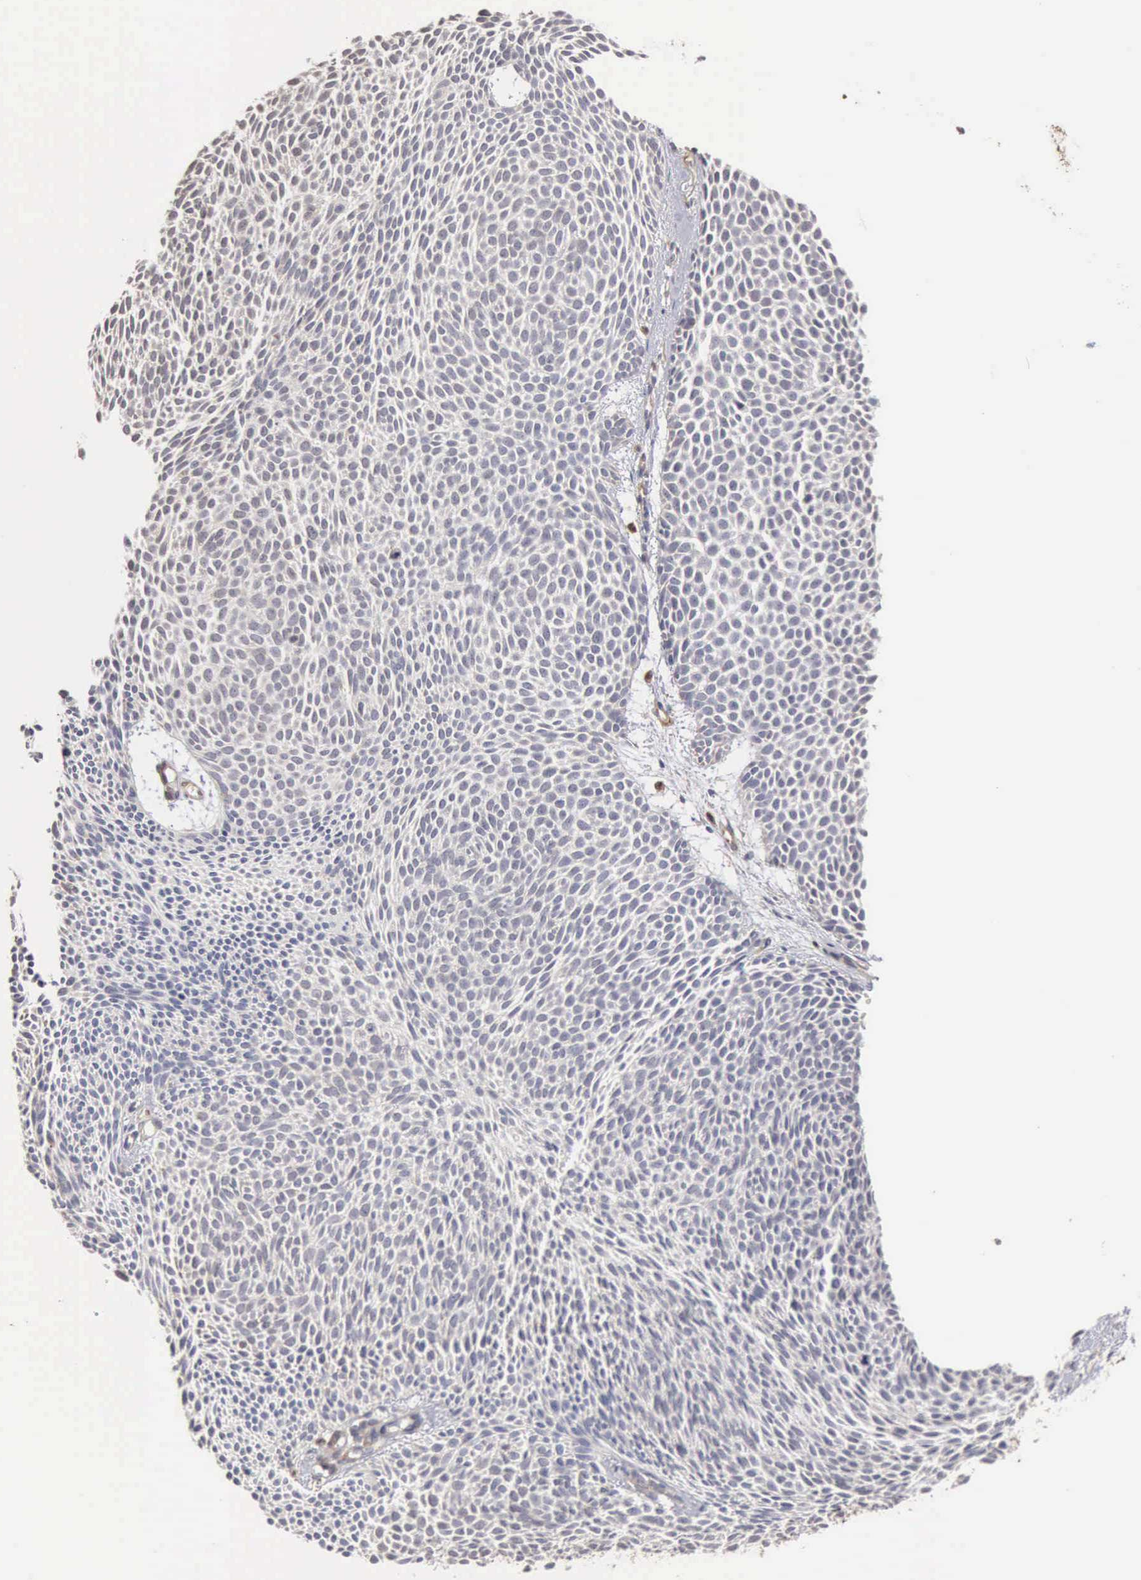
{"staining": {"intensity": "negative", "quantity": "none", "location": "none"}, "tissue": "skin cancer", "cell_type": "Tumor cells", "image_type": "cancer", "snomed": [{"axis": "morphology", "description": "Basal cell carcinoma"}, {"axis": "topography", "description": "Skin"}], "caption": "Image shows no significant protein expression in tumor cells of basal cell carcinoma (skin).", "gene": "GPR101", "patient": {"sex": "male", "age": 84}}